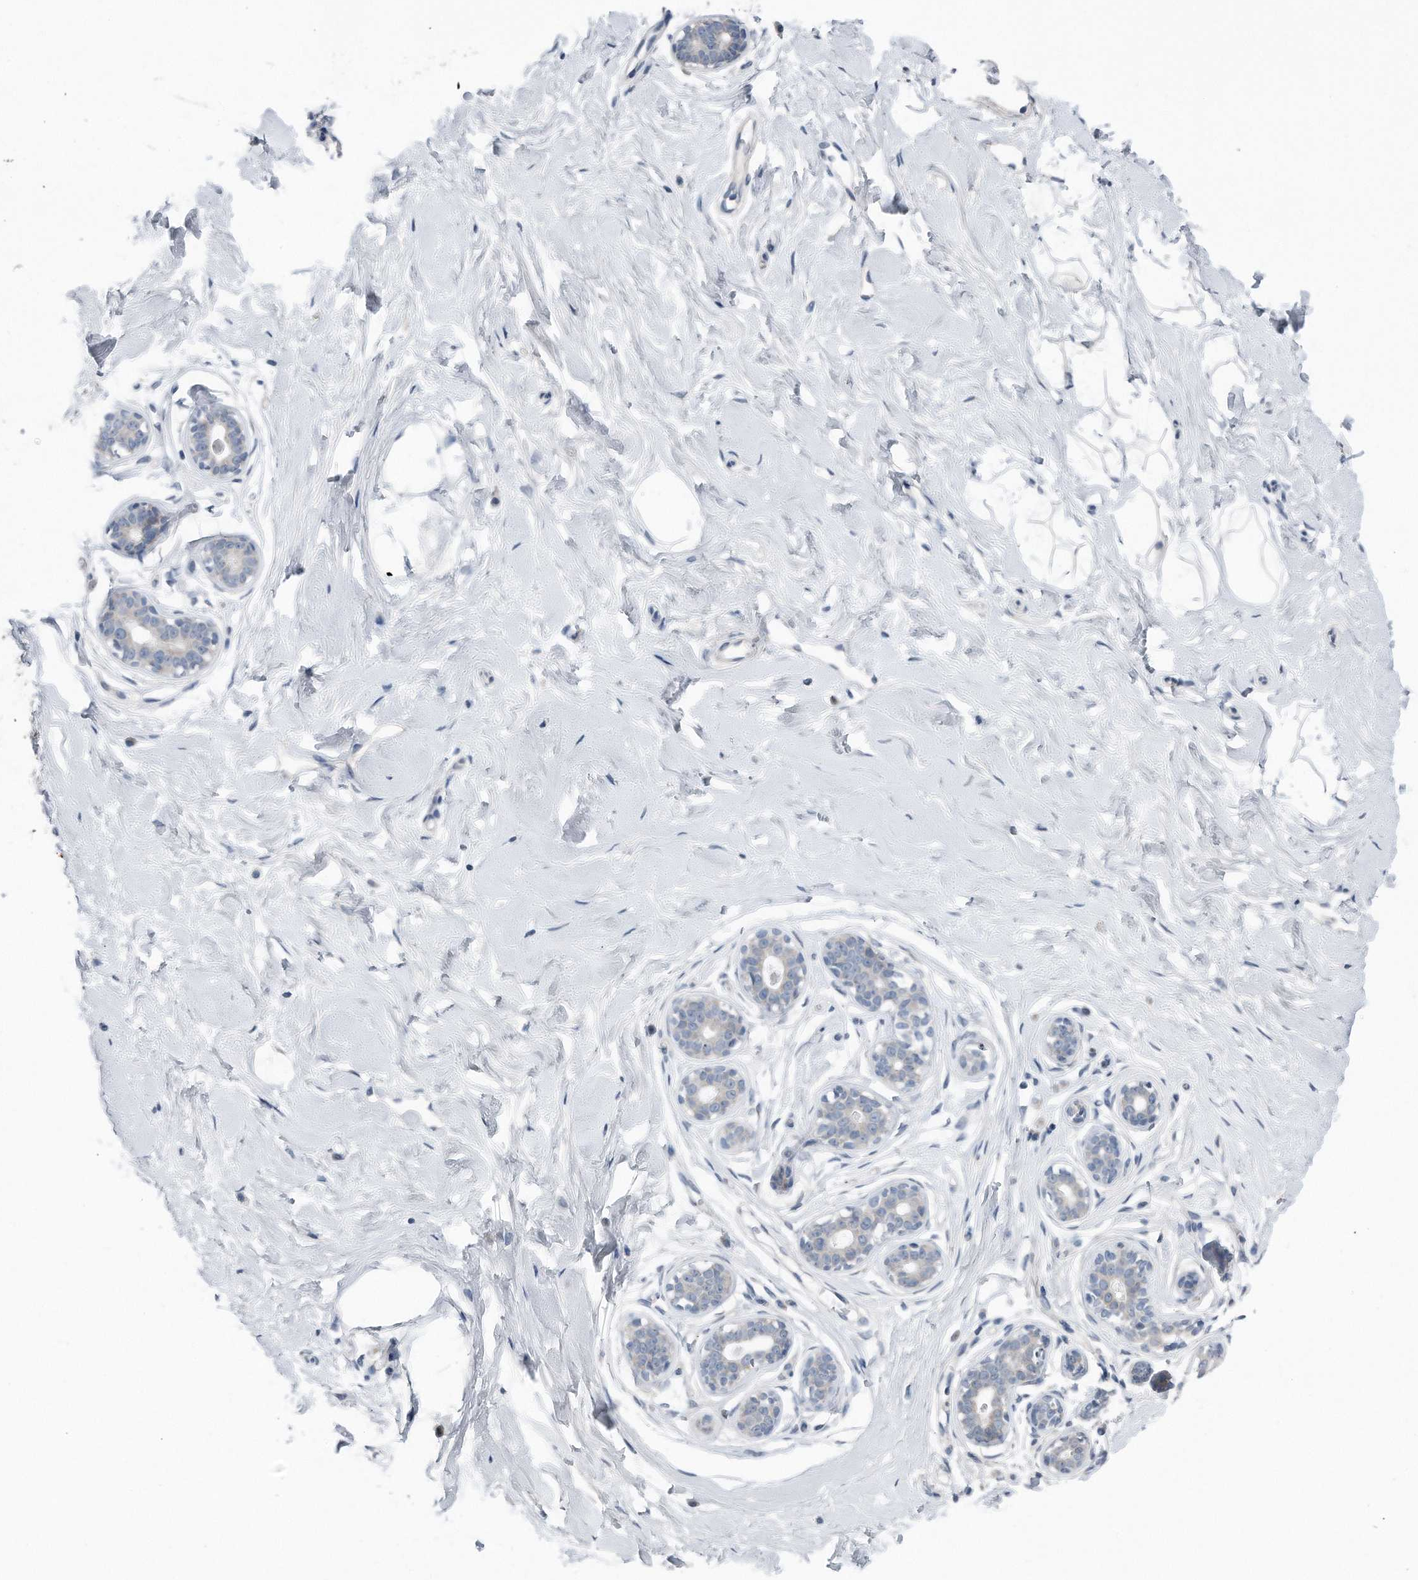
{"staining": {"intensity": "negative", "quantity": "none", "location": "none"}, "tissue": "breast", "cell_type": "Adipocytes", "image_type": "normal", "snomed": [{"axis": "morphology", "description": "Normal tissue, NOS"}, {"axis": "morphology", "description": "Adenoma, NOS"}, {"axis": "topography", "description": "Breast"}], "caption": "This is an immunohistochemistry (IHC) image of benign human breast. There is no expression in adipocytes.", "gene": "YRDC", "patient": {"sex": "female", "age": 23}}